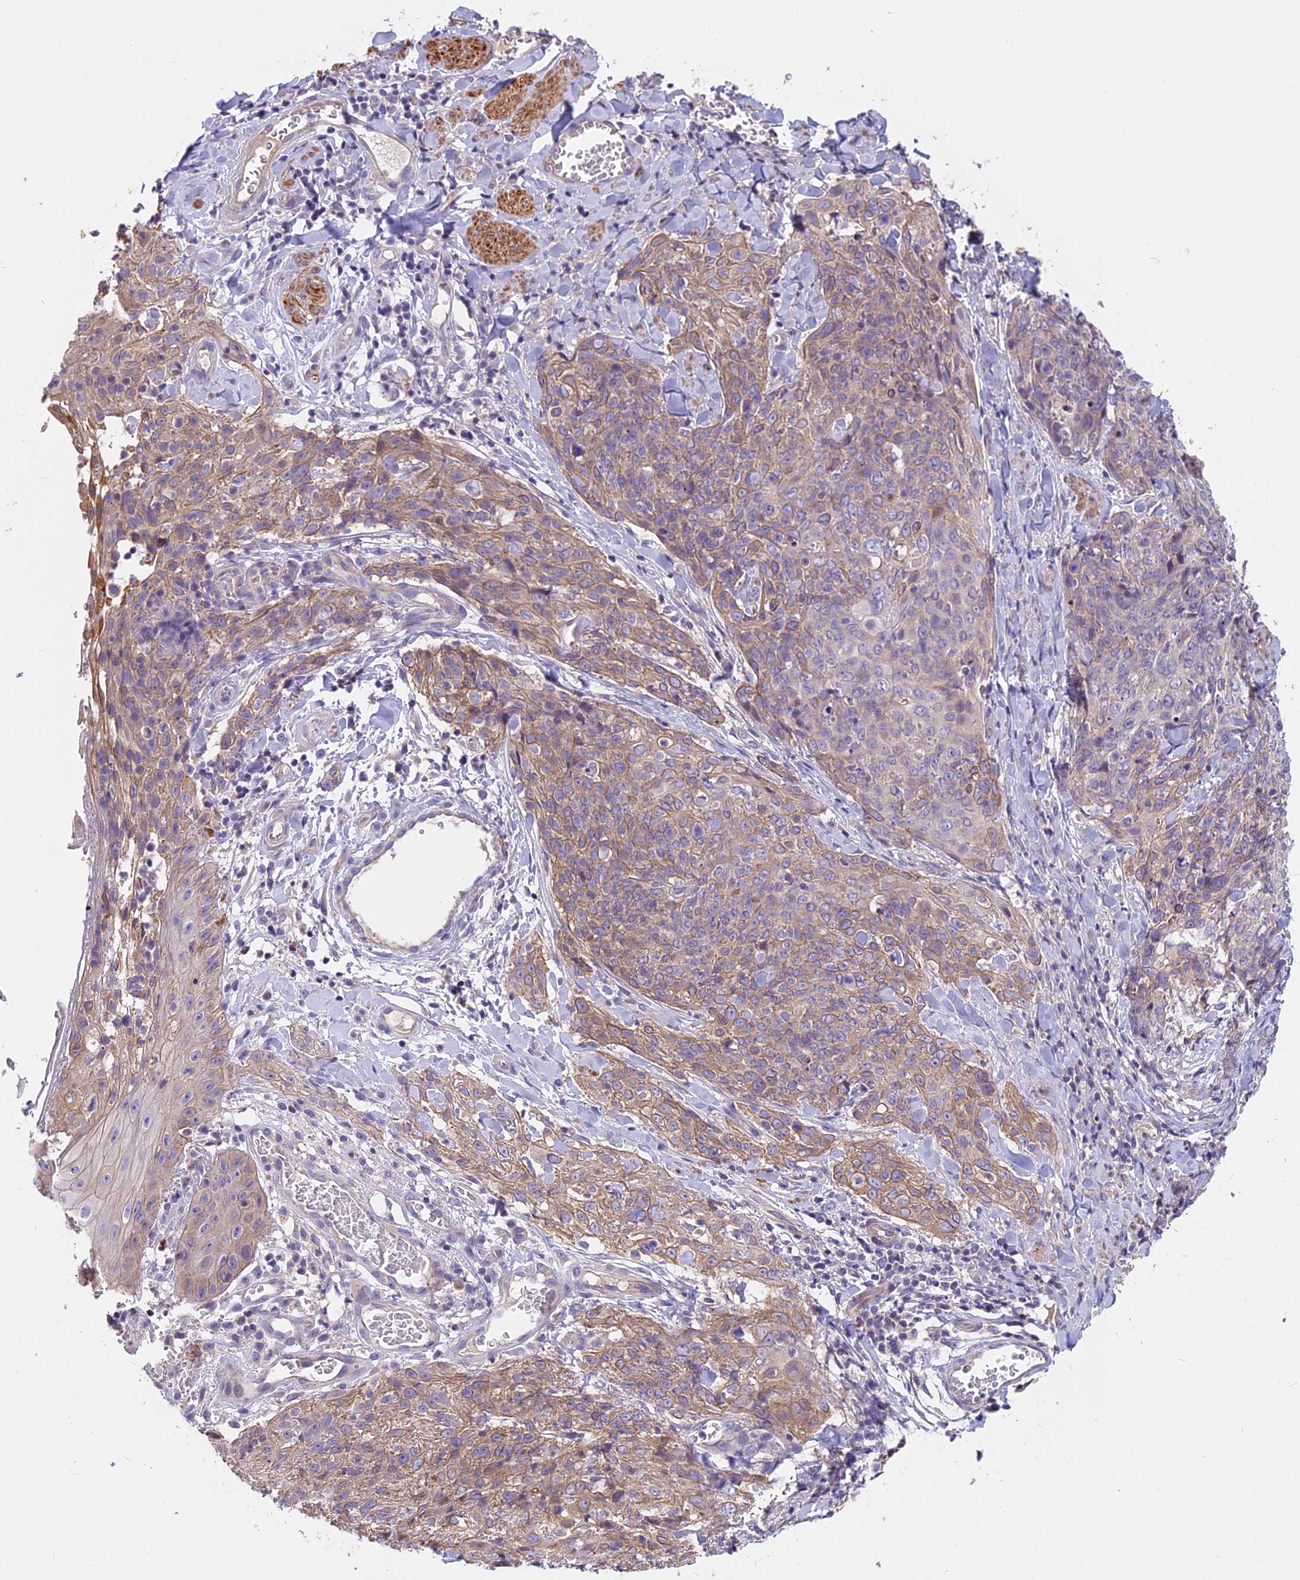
{"staining": {"intensity": "moderate", "quantity": "25%-75%", "location": "cytoplasmic/membranous"}, "tissue": "skin cancer", "cell_type": "Tumor cells", "image_type": "cancer", "snomed": [{"axis": "morphology", "description": "Squamous cell carcinoma, NOS"}, {"axis": "topography", "description": "Skin"}, {"axis": "topography", "description": "Vulva"}], "caption": "A high-resolution image shows IHC staining of skin squamous cell carcinoma, which demonstrates moderate cytoplasmic/membranous positivity in about 25%-75% of tumor cells.", "gene": "FAM98C", "patient": {"sex": "female", "age": 85}}